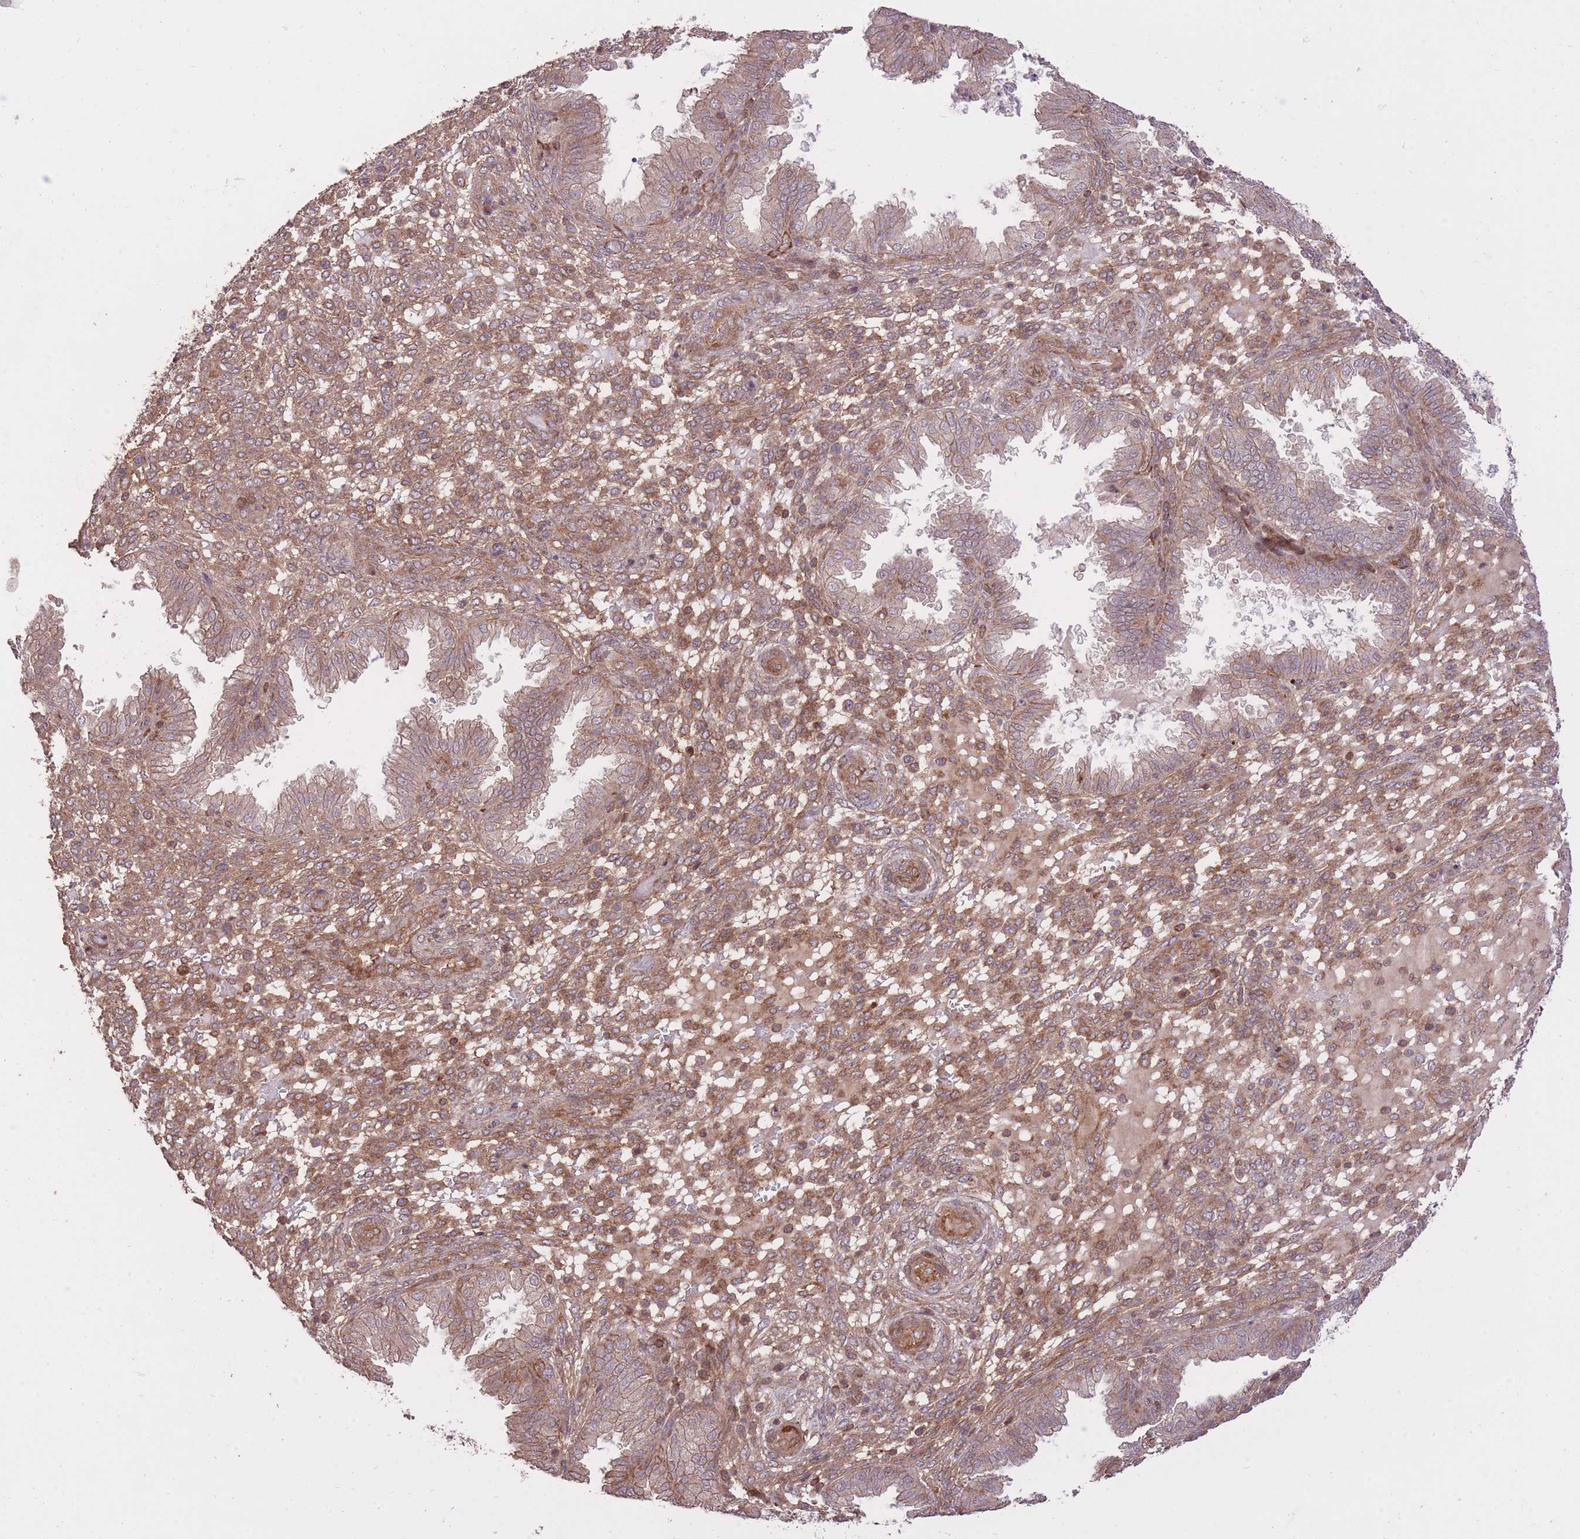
{"staining": {"intensity": "moderate", "quantity": "25%-75%", "location": "cytoplasmic/membranous"}, "tissue": "endometrium", "cell_type": "Cells in endometrial stroma", "image_type": "normal", "snomed": [{"axis": "morphology", "description": "Normal tissue, NOS"}, {"axis": "topography", "description": "Endometrium"}], "caption": "The micrograph reveals immunohistochemical staining of benign endometrium. There is moderate cytoplasmic/membranous staining is appreciated in about 25%-75% of cells in endometrial stroma. Ihc stains the protein in brown and the nuclei are stained blue.", "gene": "PLD1", "patient": {"sex": "female", "age": 33}}